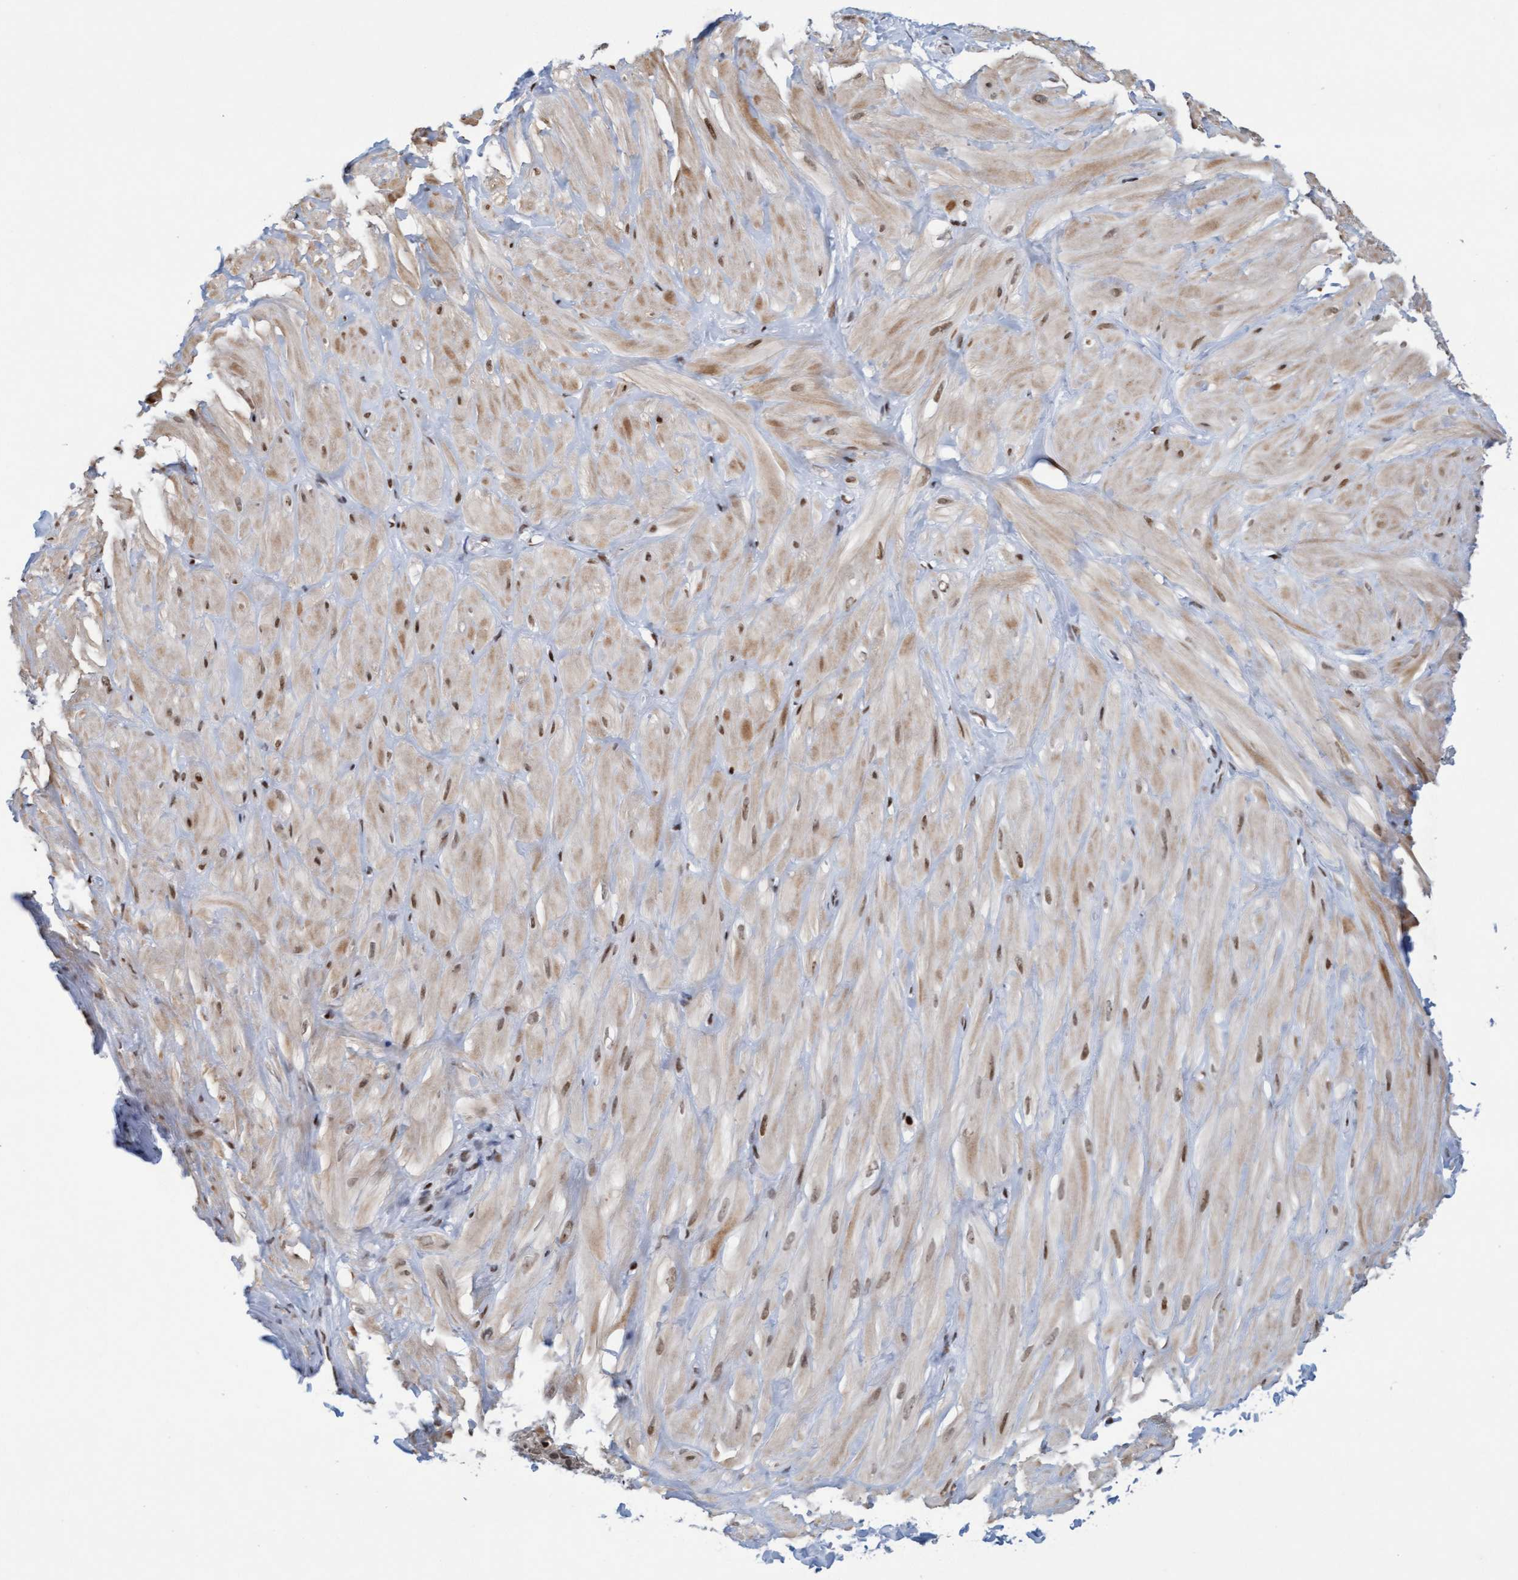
{"staining": {"intensity": "moderate", "quantity": "25%-75%", "location": "nuclear"}, "tissue": "adipose tissue", "cell_type": "Adipocytes", "image_type": "normal", "snomed": [{"axis": "morphology", "description": "Normal tissue, NOS"}, {"axis": "topography", "description": "Adipose tissue"}, {"axis": "topography", "description": "Vascular tissue"}, {"axis": "topography", "description": "Peripheral nerve tissue"}], "caption": "Adipose tissue stained with IHC shows moderate nuclear positivity in approximately 25%-75% of adipocytes.", "gene": "GLRX2", "patient": {"sex": "male", "age": 25}}